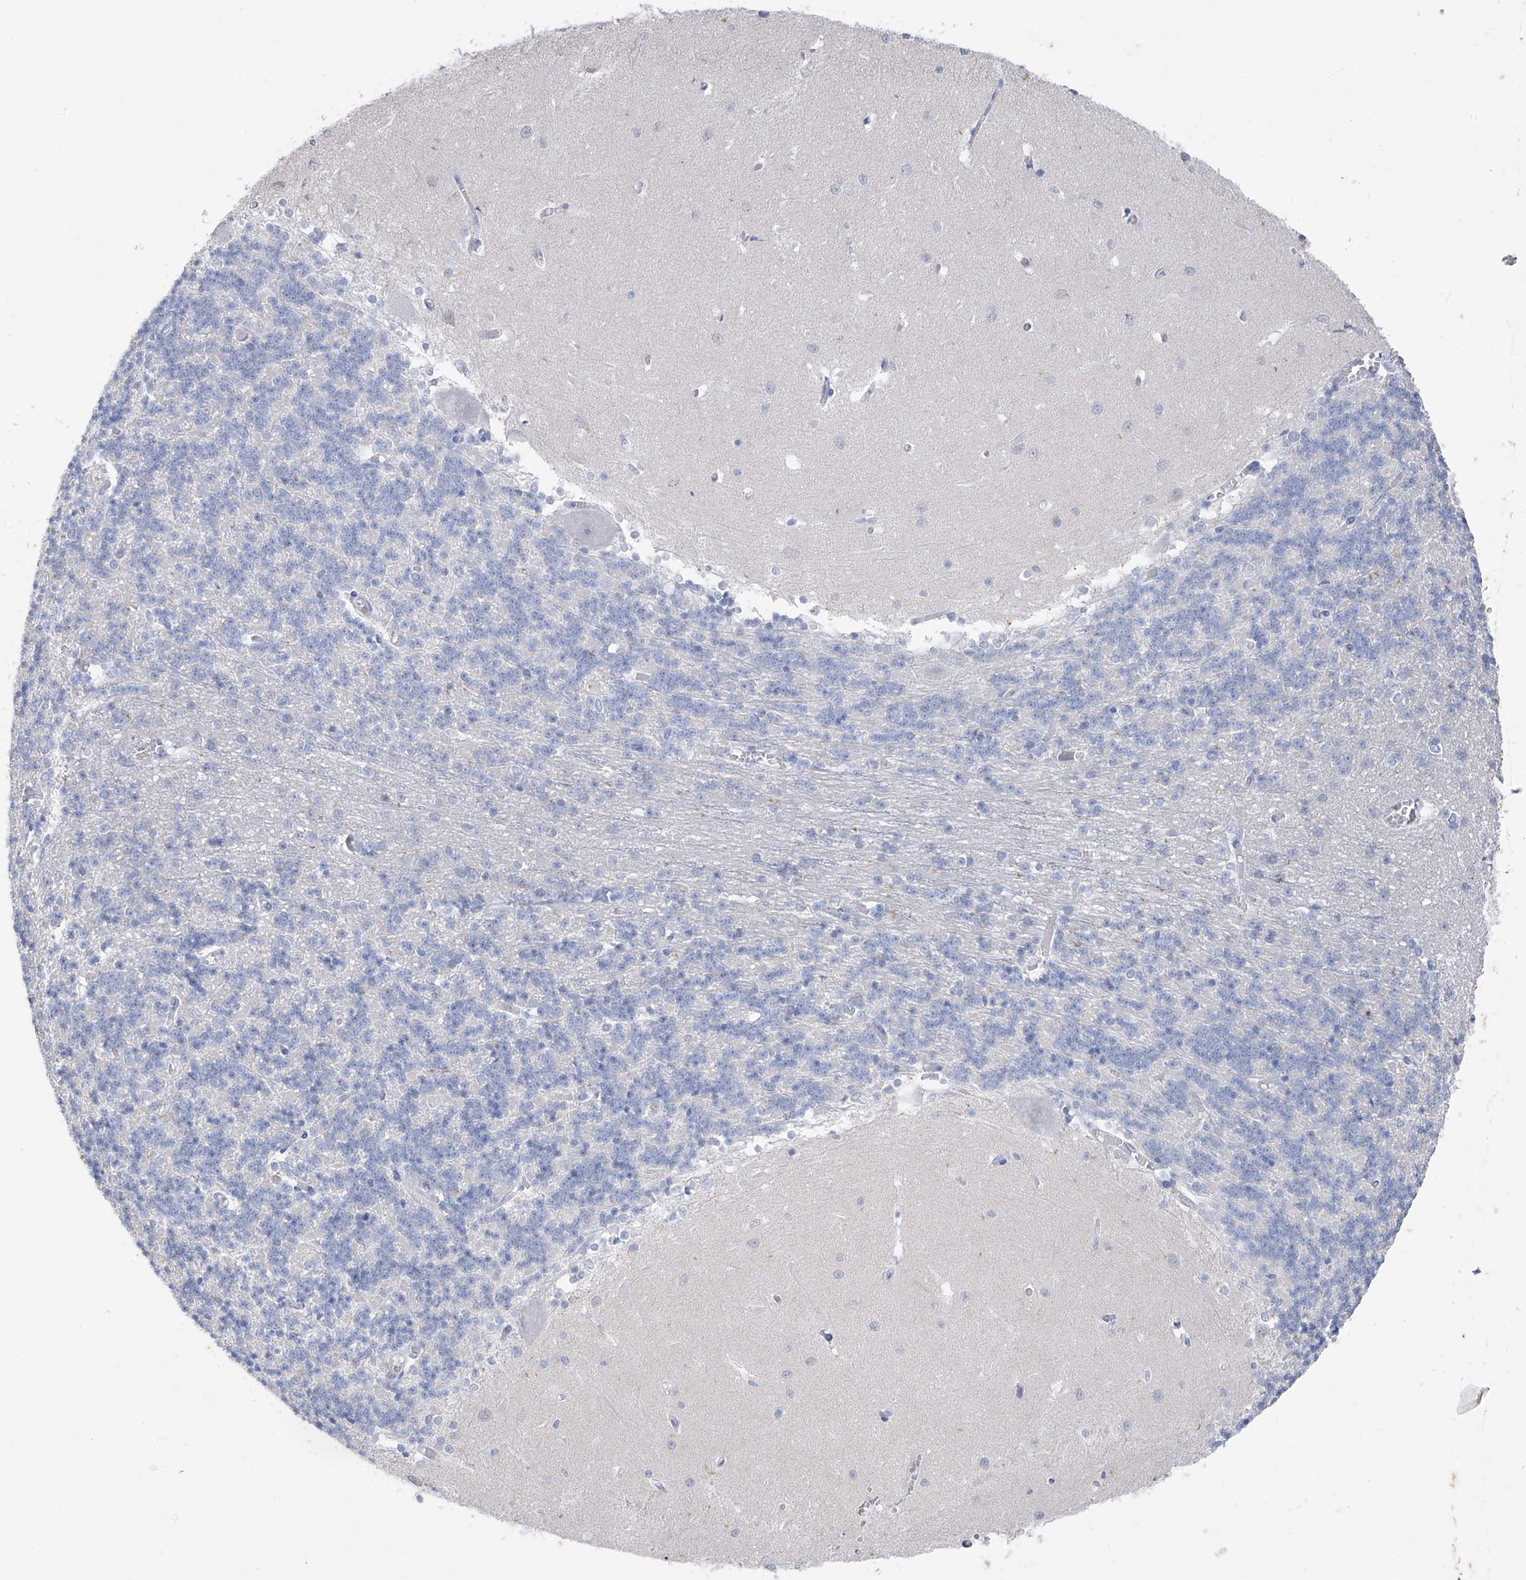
{"staining": {"intensity": "negative", "quantity": "none", "location": "none"}, "tissue": "cerebellum", "cell_type": "Cells in granular layer", "image_type": "normal", "snomed": [{"axis": "morphology", "description": "Normal tissue, NOS"}, {"axis": "topography", "description": "Cerebellum"}], "caption": "A high-resolution histopathology image shows immunohistochemistry staining of benign cerebellum, which reveals no significant staining in cells in granular layer.", "gene": "CX3CR1", "patient": {"sex": "male", "age": 37}}